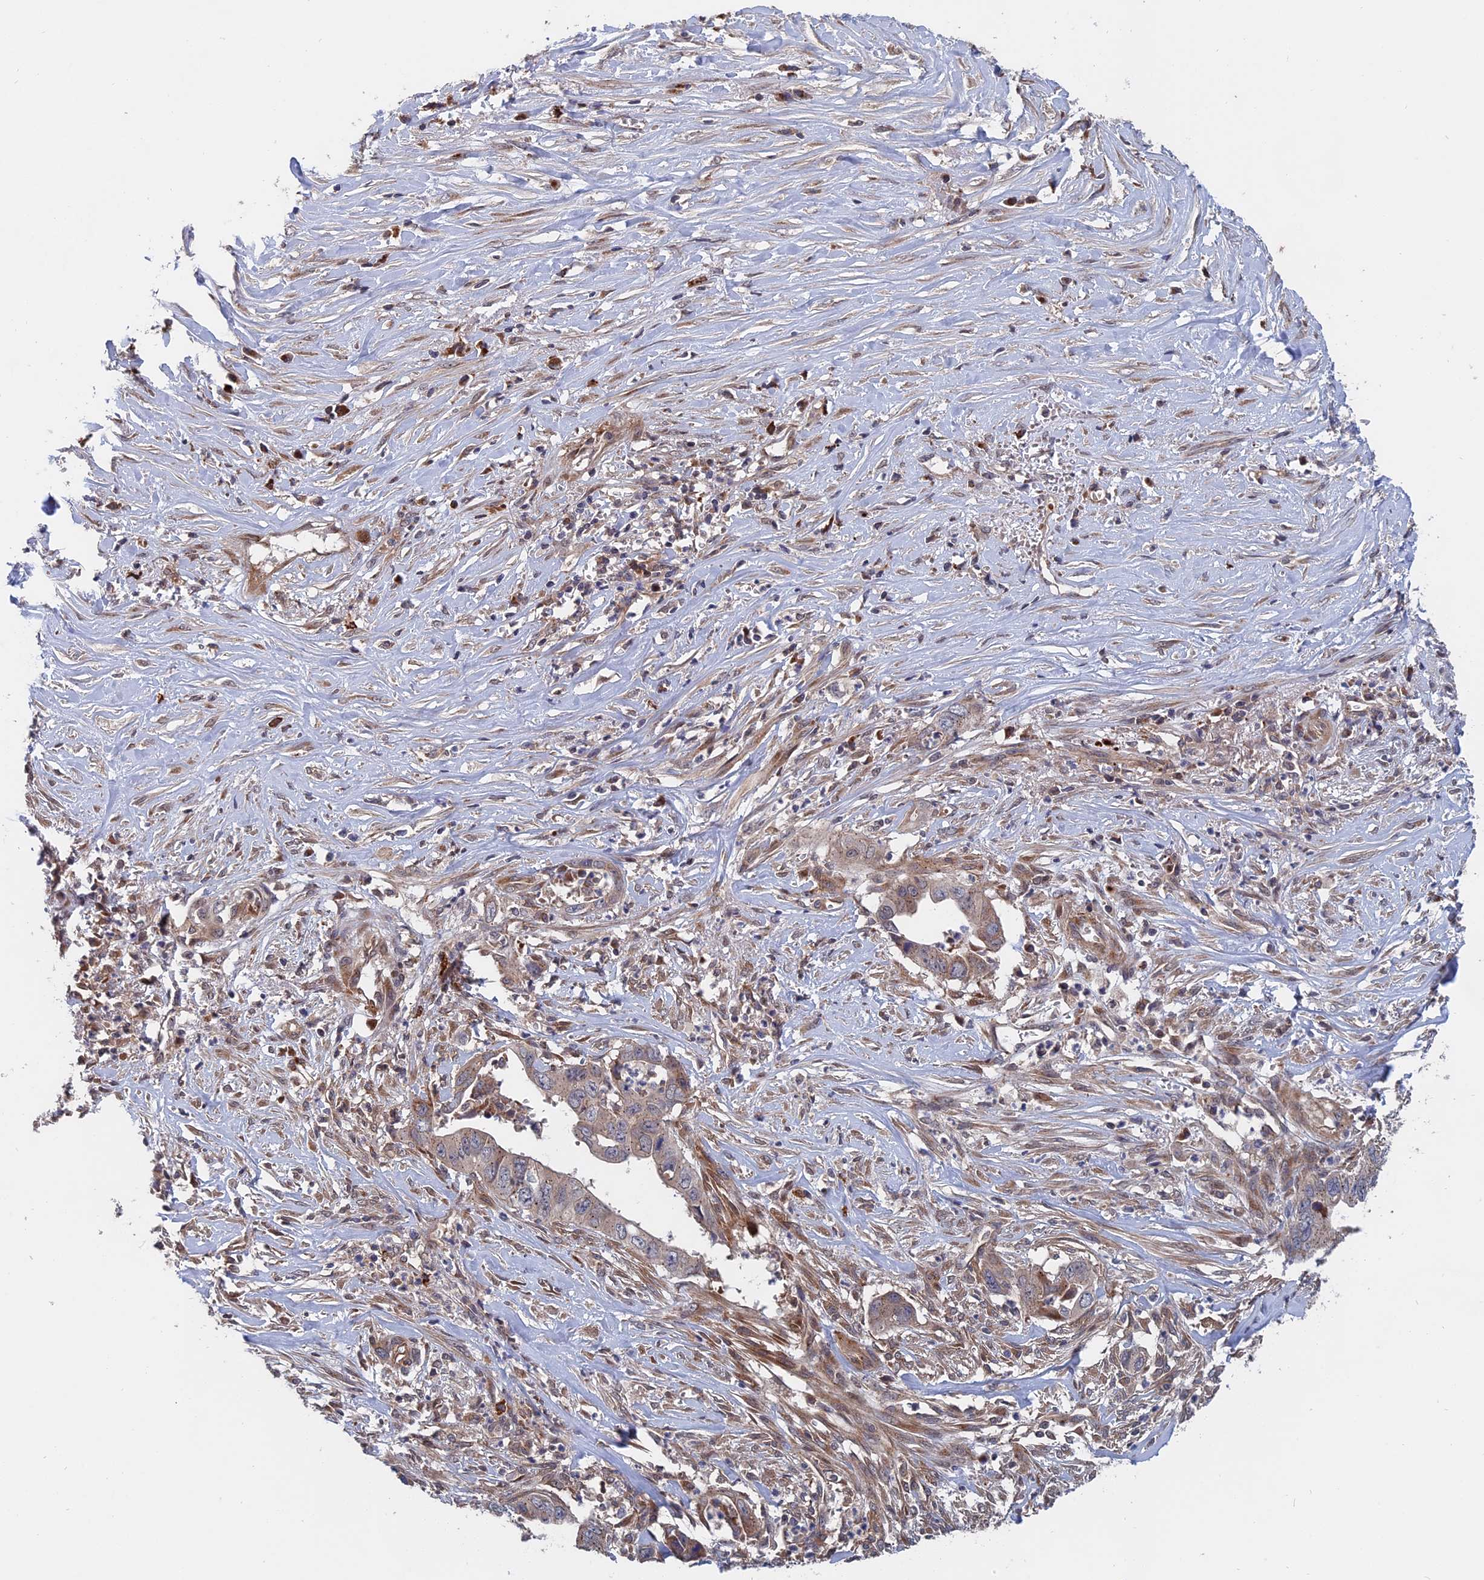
{"staining": {"intensity": "weak", "quantity": "<25%", "location": "cytoplasmic/membranous"}, "tissue": "liver cancer", "cell_type": "Tumor cells", "image_type": "cancer", "snomed": [{"axis": "morphology", "description": "Cholangiocarcinoma"}, {"axis": "topography", "description": "Liver"}], "caption": "Protein analysis of liver cancer shows no significant positivity in tumor cells.", "gene": "TRAPPC2L", "patient": {"sex": "female", "age": 79}}